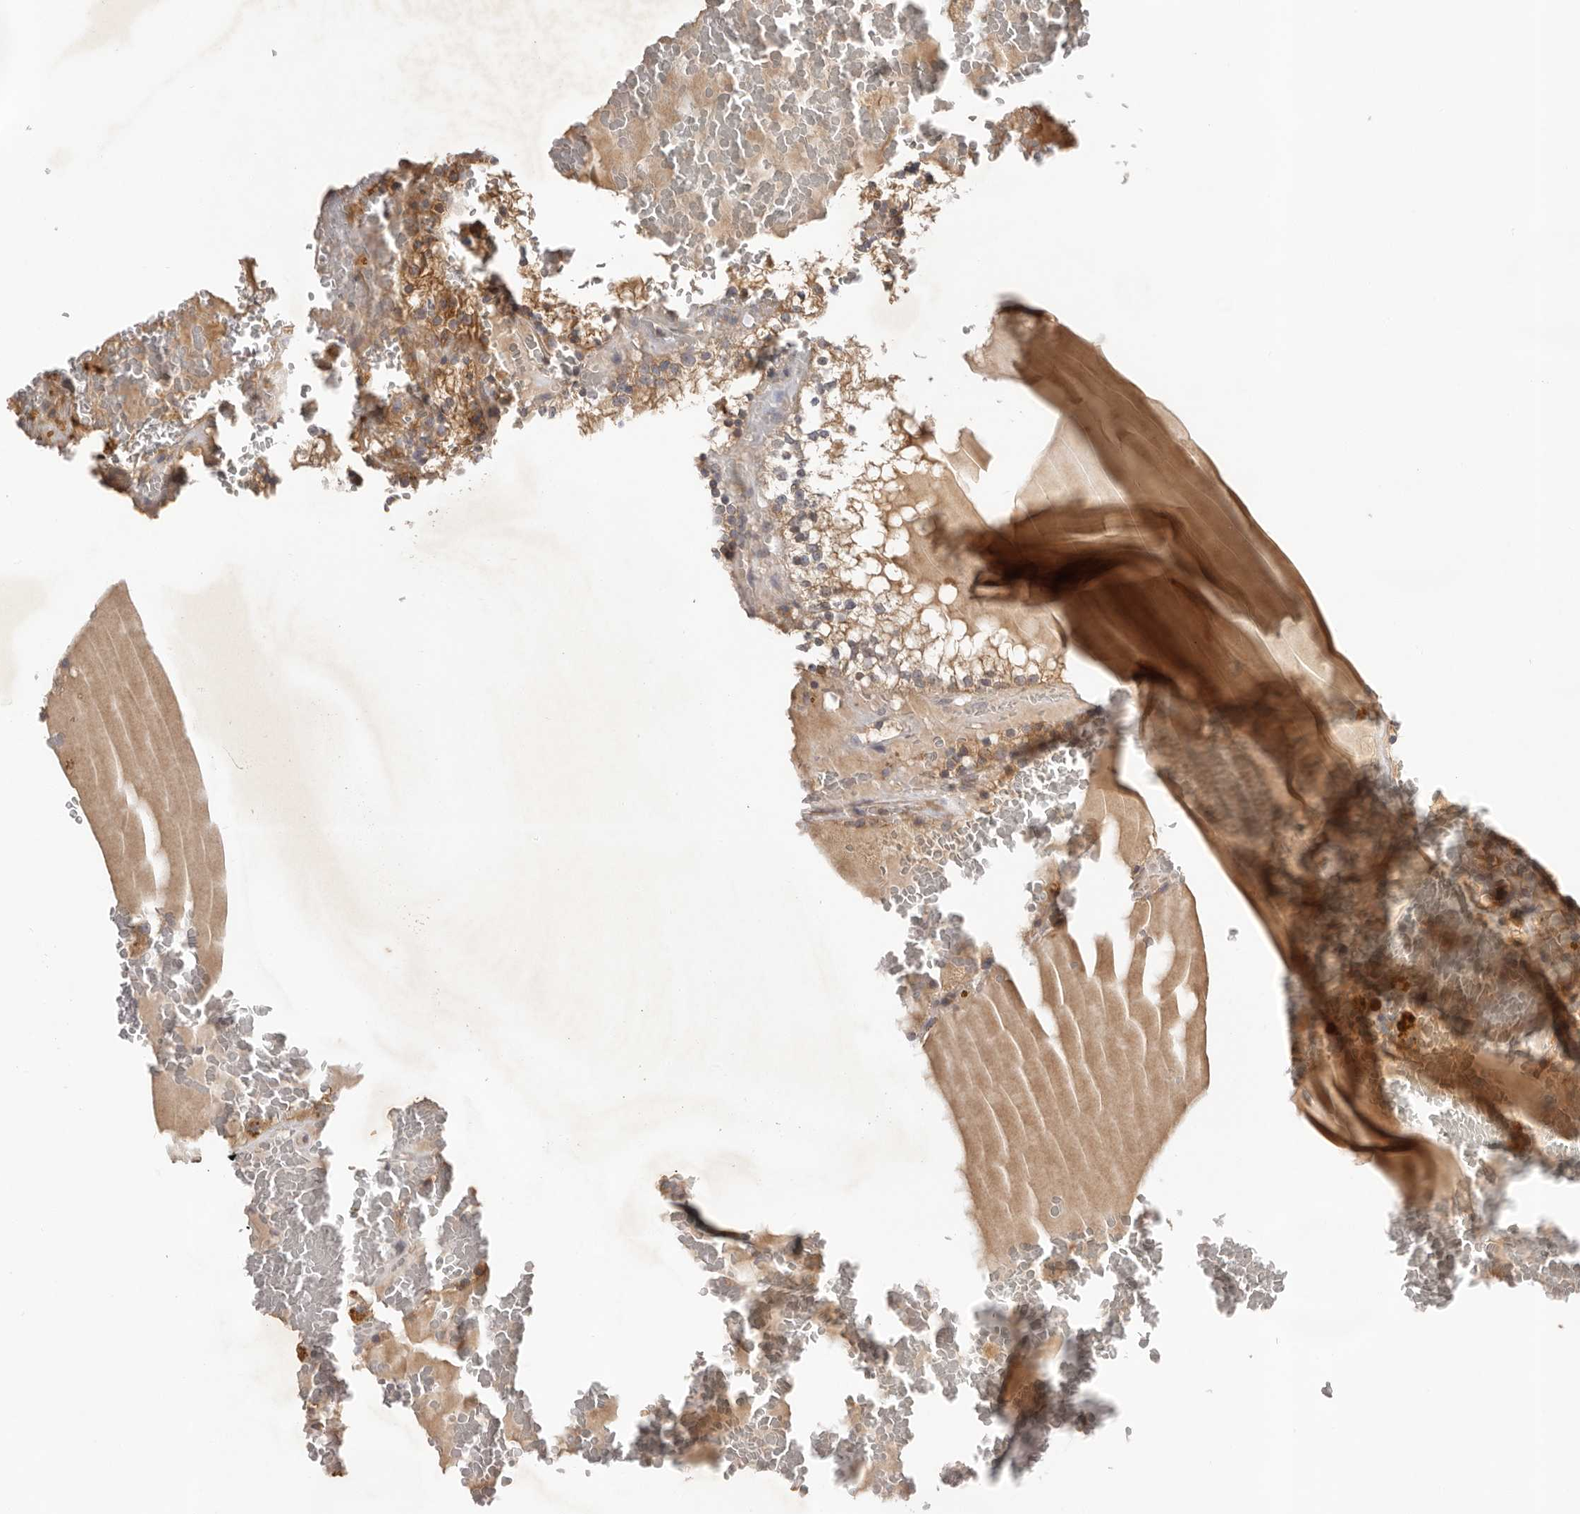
{"staining": {"intensity": "moderate", "quantity": ">75%", "location": "cytoplasmic/membranous"}, "tissue": "renal cancer", "cell_type": "Tumor cells", "image_type": "cancer", "snomed": [{"axis": "morphology", "description": "Adenocarcinoma, NOS"}, {"axis": "topography", "description": "Kidney"}], "caption": "Renal cancer (adenocarcinoma) stained with DAB (3,3'-diaminobenzidine) IHC demonstrates medium levels of moderate cytoplasmic/membranous positivity in about >75% of tumor cells.", "gene": "PPP1R42", "patient": {"sex": "female", "age": 56}}